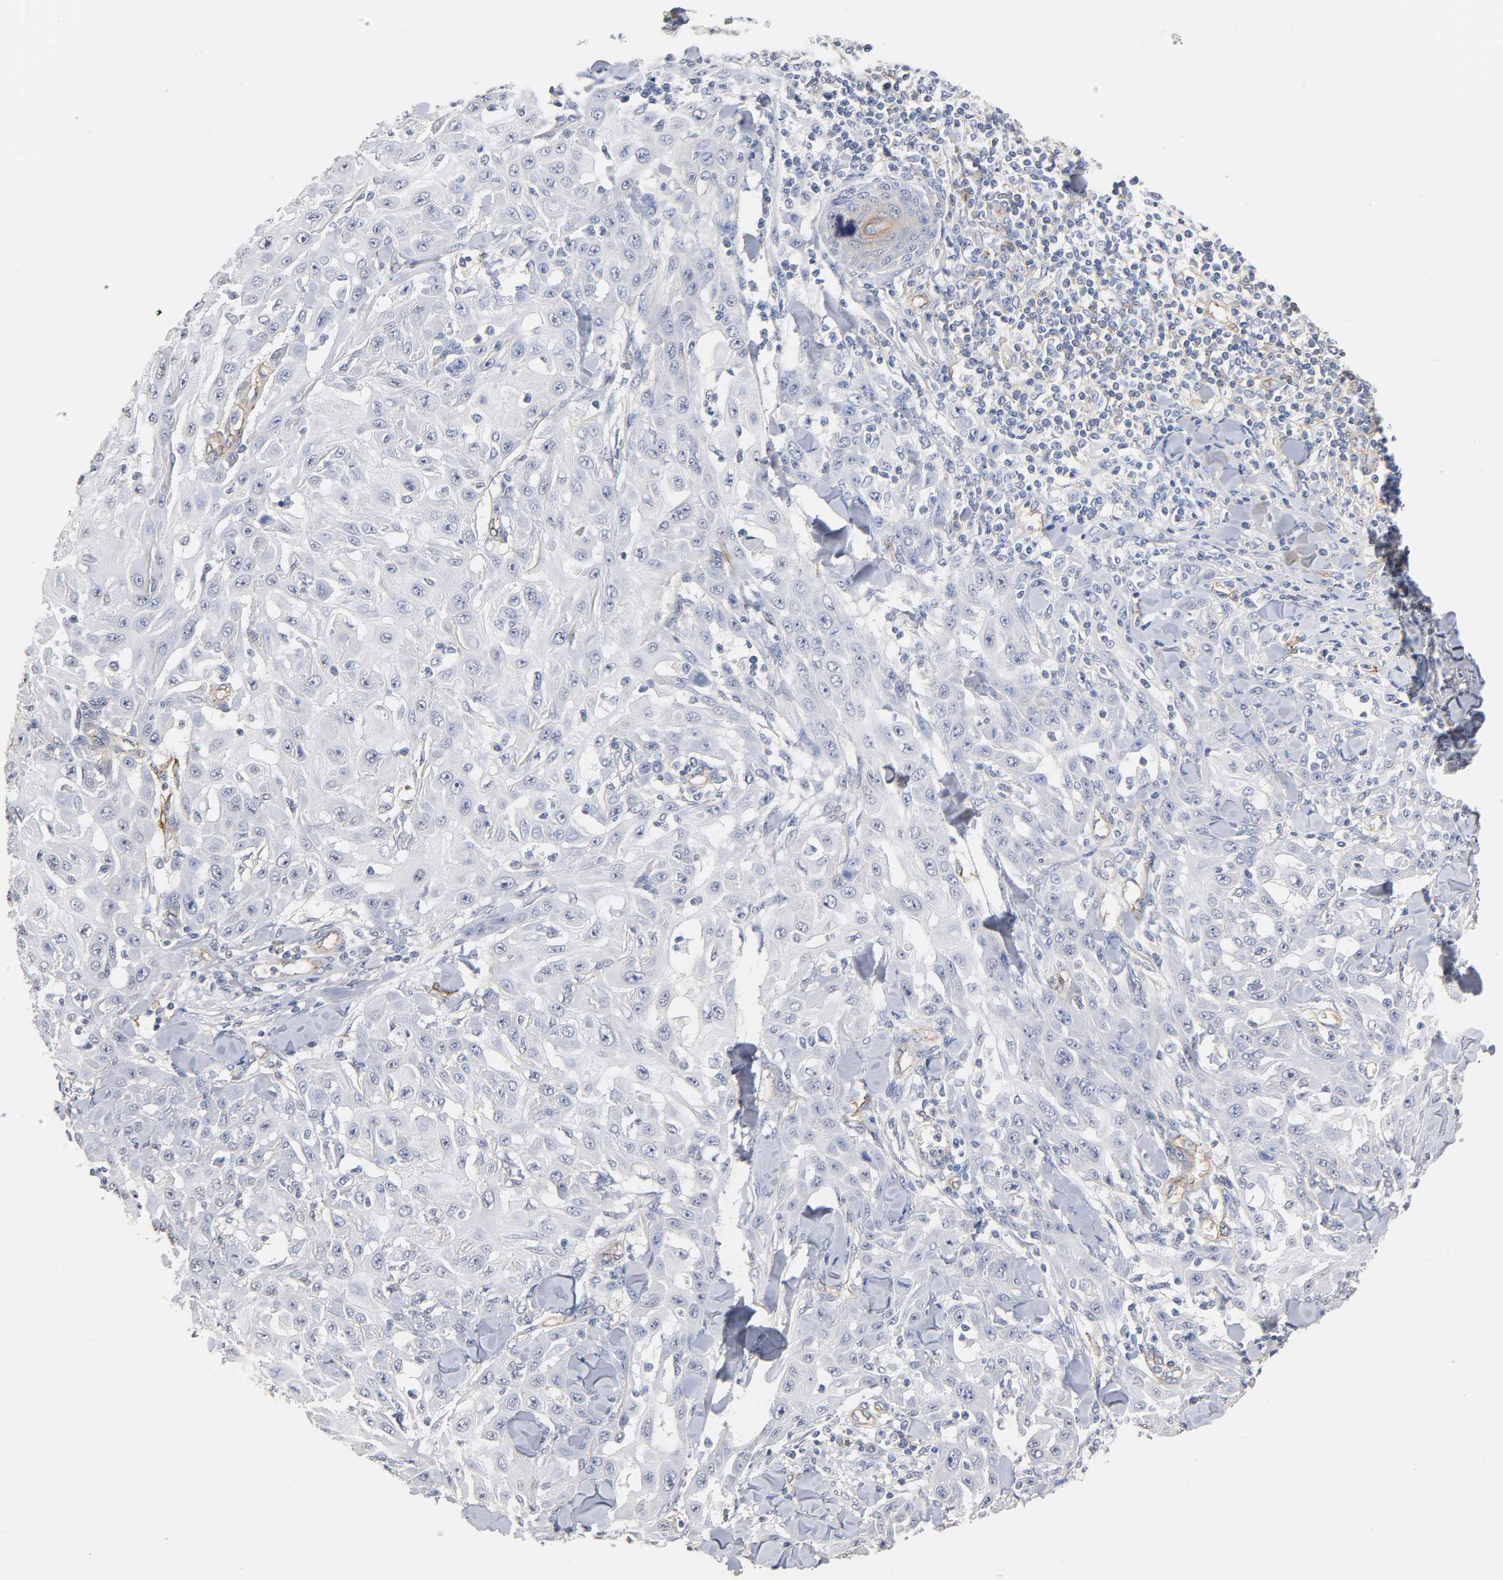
{"staining": {"intensity": "negative", "quantity": "none", "location": "none"}, "tissue": "skin cancer", "cell_type": "Tumor cells", "image_type": "cancer", "snomed": [{"axis": "morphology", "description": "Squamous cell carcinoma, NOS"}, {"axis": "topography", "description": "Skin"}], "caption": "Human skin cancer (squamous cell carcinoma) stained for a protein using immunohistochemistry shows no expression in tumor cells.", "gene": "SPTAN1", "patient": {"sex": "male", "age": 24}}